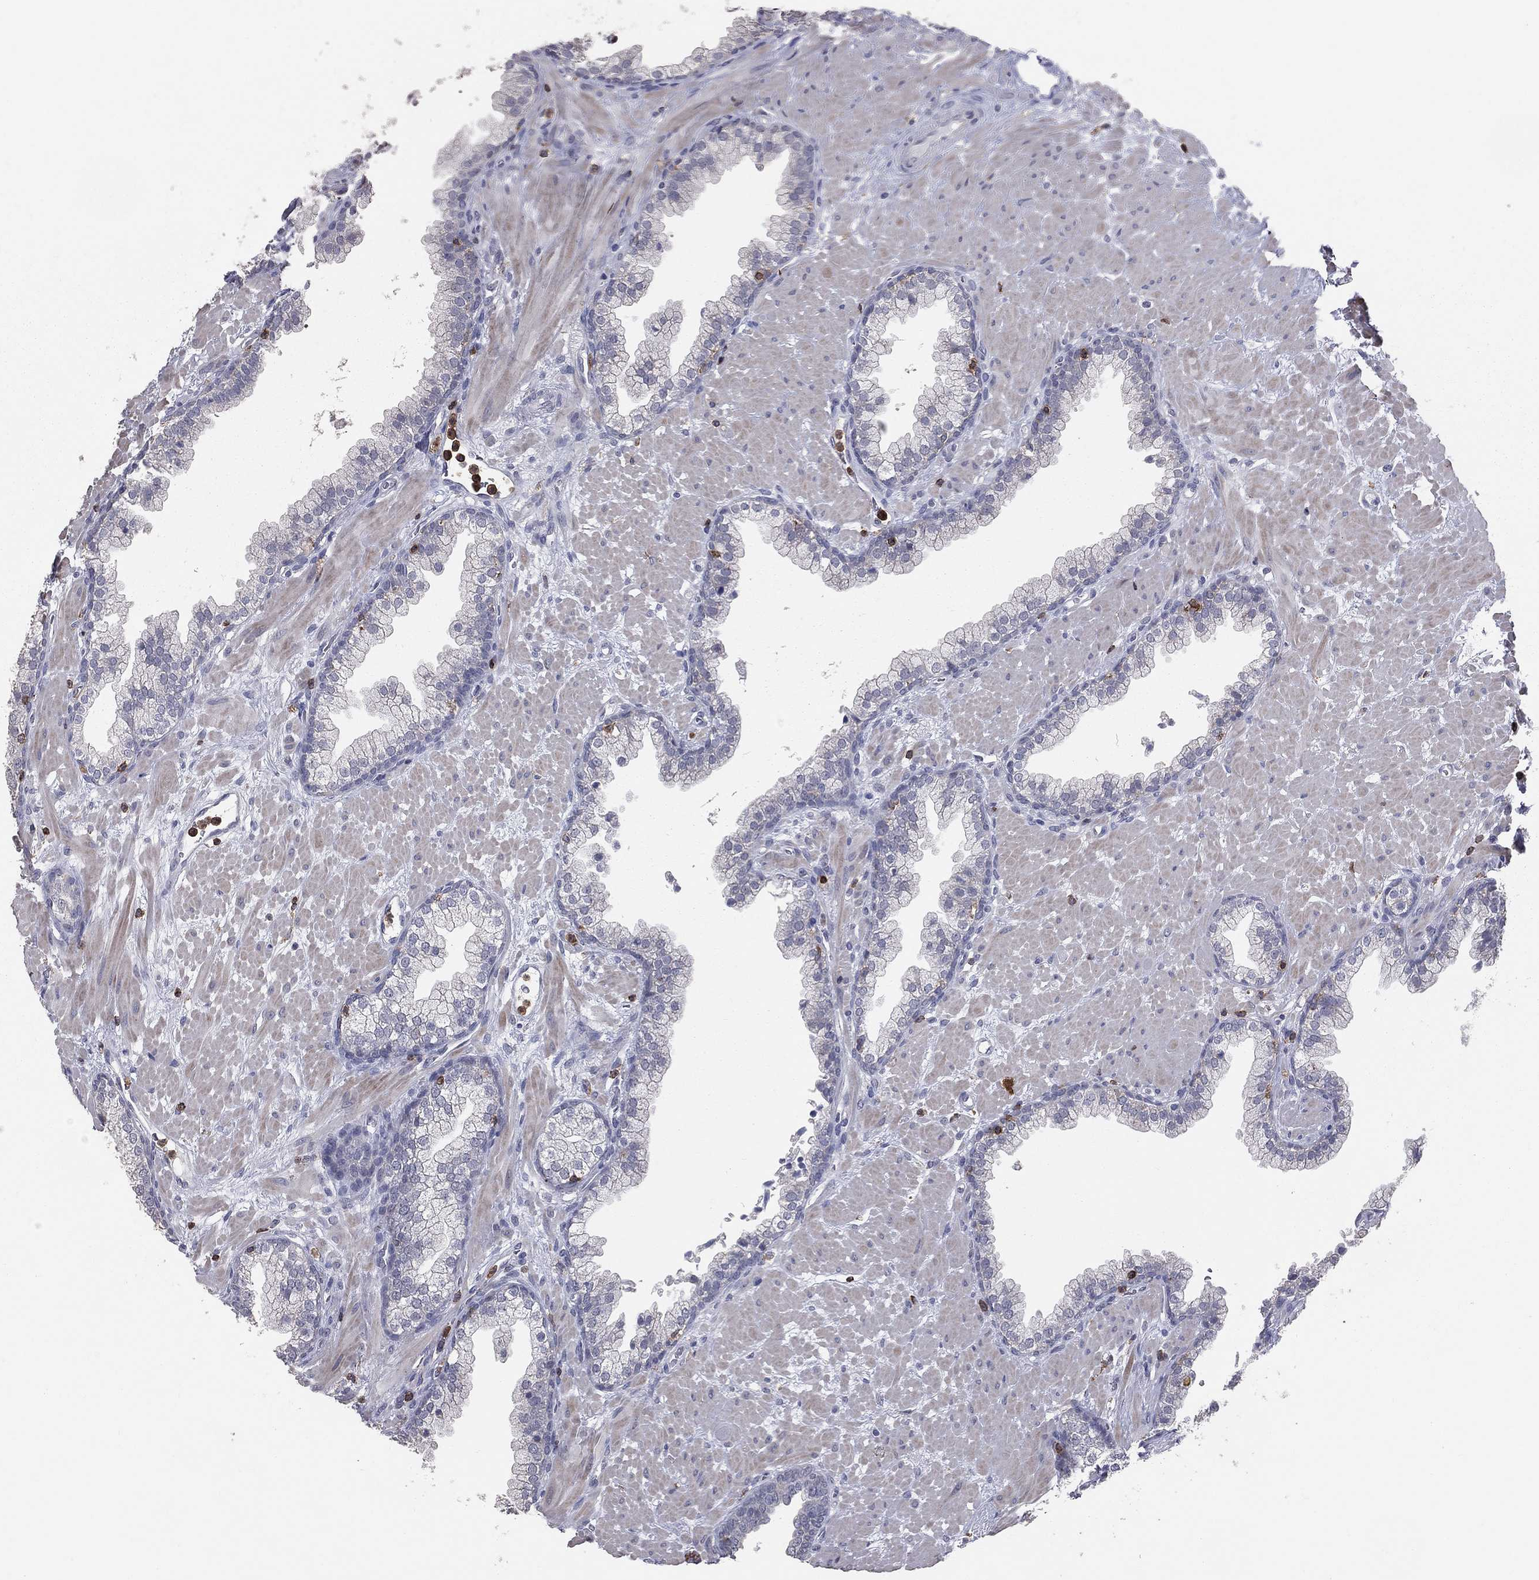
{"staining": {"intensity": "negative", "quantity": "none", "location": "none"}, "tissue": "prostate", "cell_type": "Glandular cells", "image_type": "normal", "snomed": [{"axis": "morphology", "description": "Normal tissue, NOS"}, {"axis": "topography", "description": "Prostate"}], "caption": "High power microscopy photomicrograph of an immunohistochemistry (IHC) histopathology image of normal prostate, revealing no significant staining in glandular cells.", "gene": "PSTPIP1", "patient": {"sex": "male", "age": 63}}